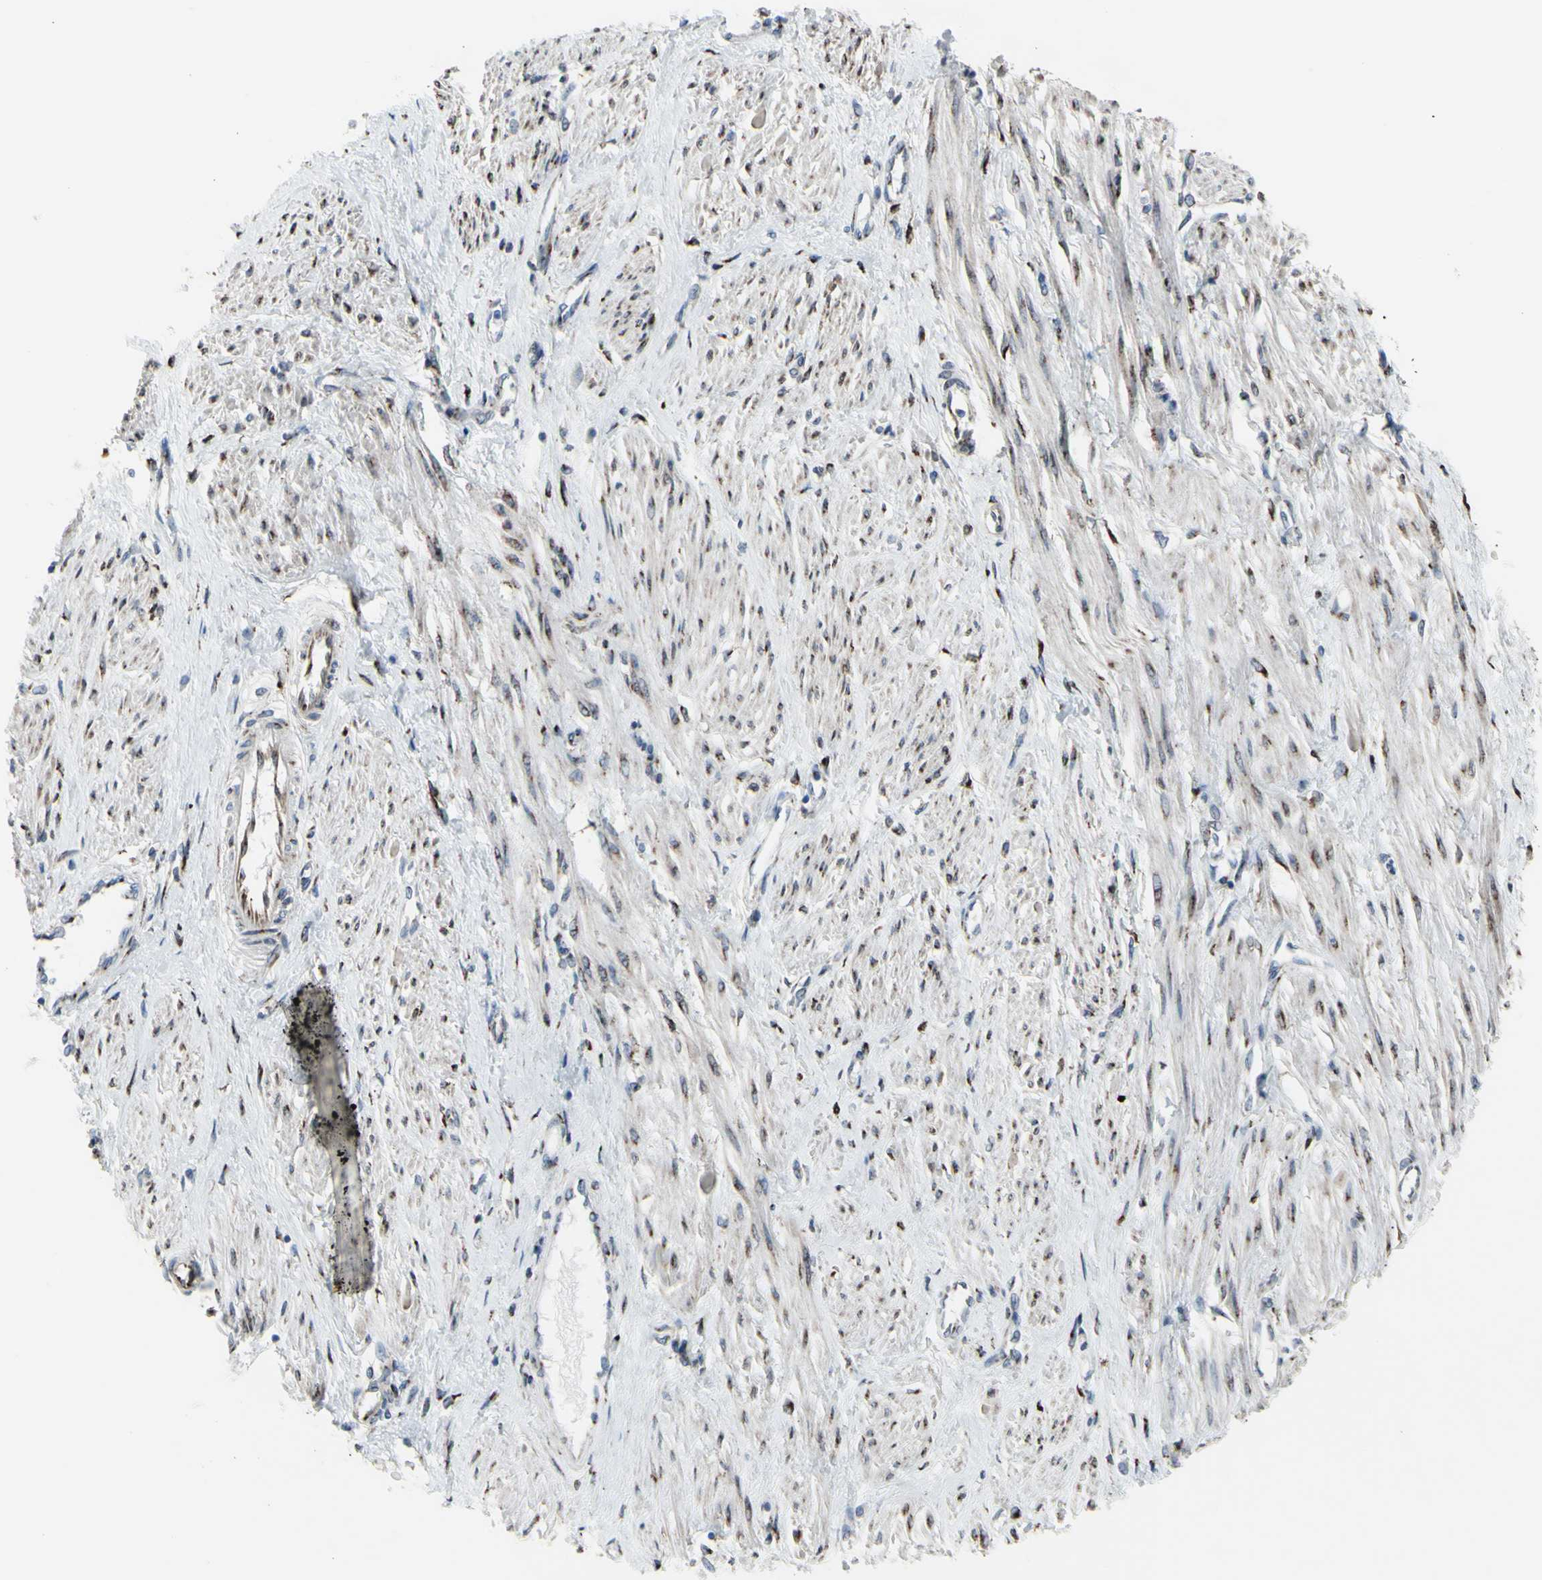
{"staining": {"intensity": "moderate", "quantity": "25%-75%", "location": "cytoplasmic/membranous"}, "tissue": "smooth muscle", "cell_type": "Smooth muscle cells", "image_type": "normal", "snomed": [{"axis": "morphology", "description": "Normal tissue, NOS"}, {"axis": "topography", "description": "Smooth muscle"}, {"axis": "topography", "description": "Uterus"}], "caption": "Human smooth muscle stained with a brown dye reveals moderate cytoplasmic/membranous positive staining in approximately 25%-75% of smooth muscle cells.", "gene": "GLG1", "patient": {"sex": "female", "age": 39}}